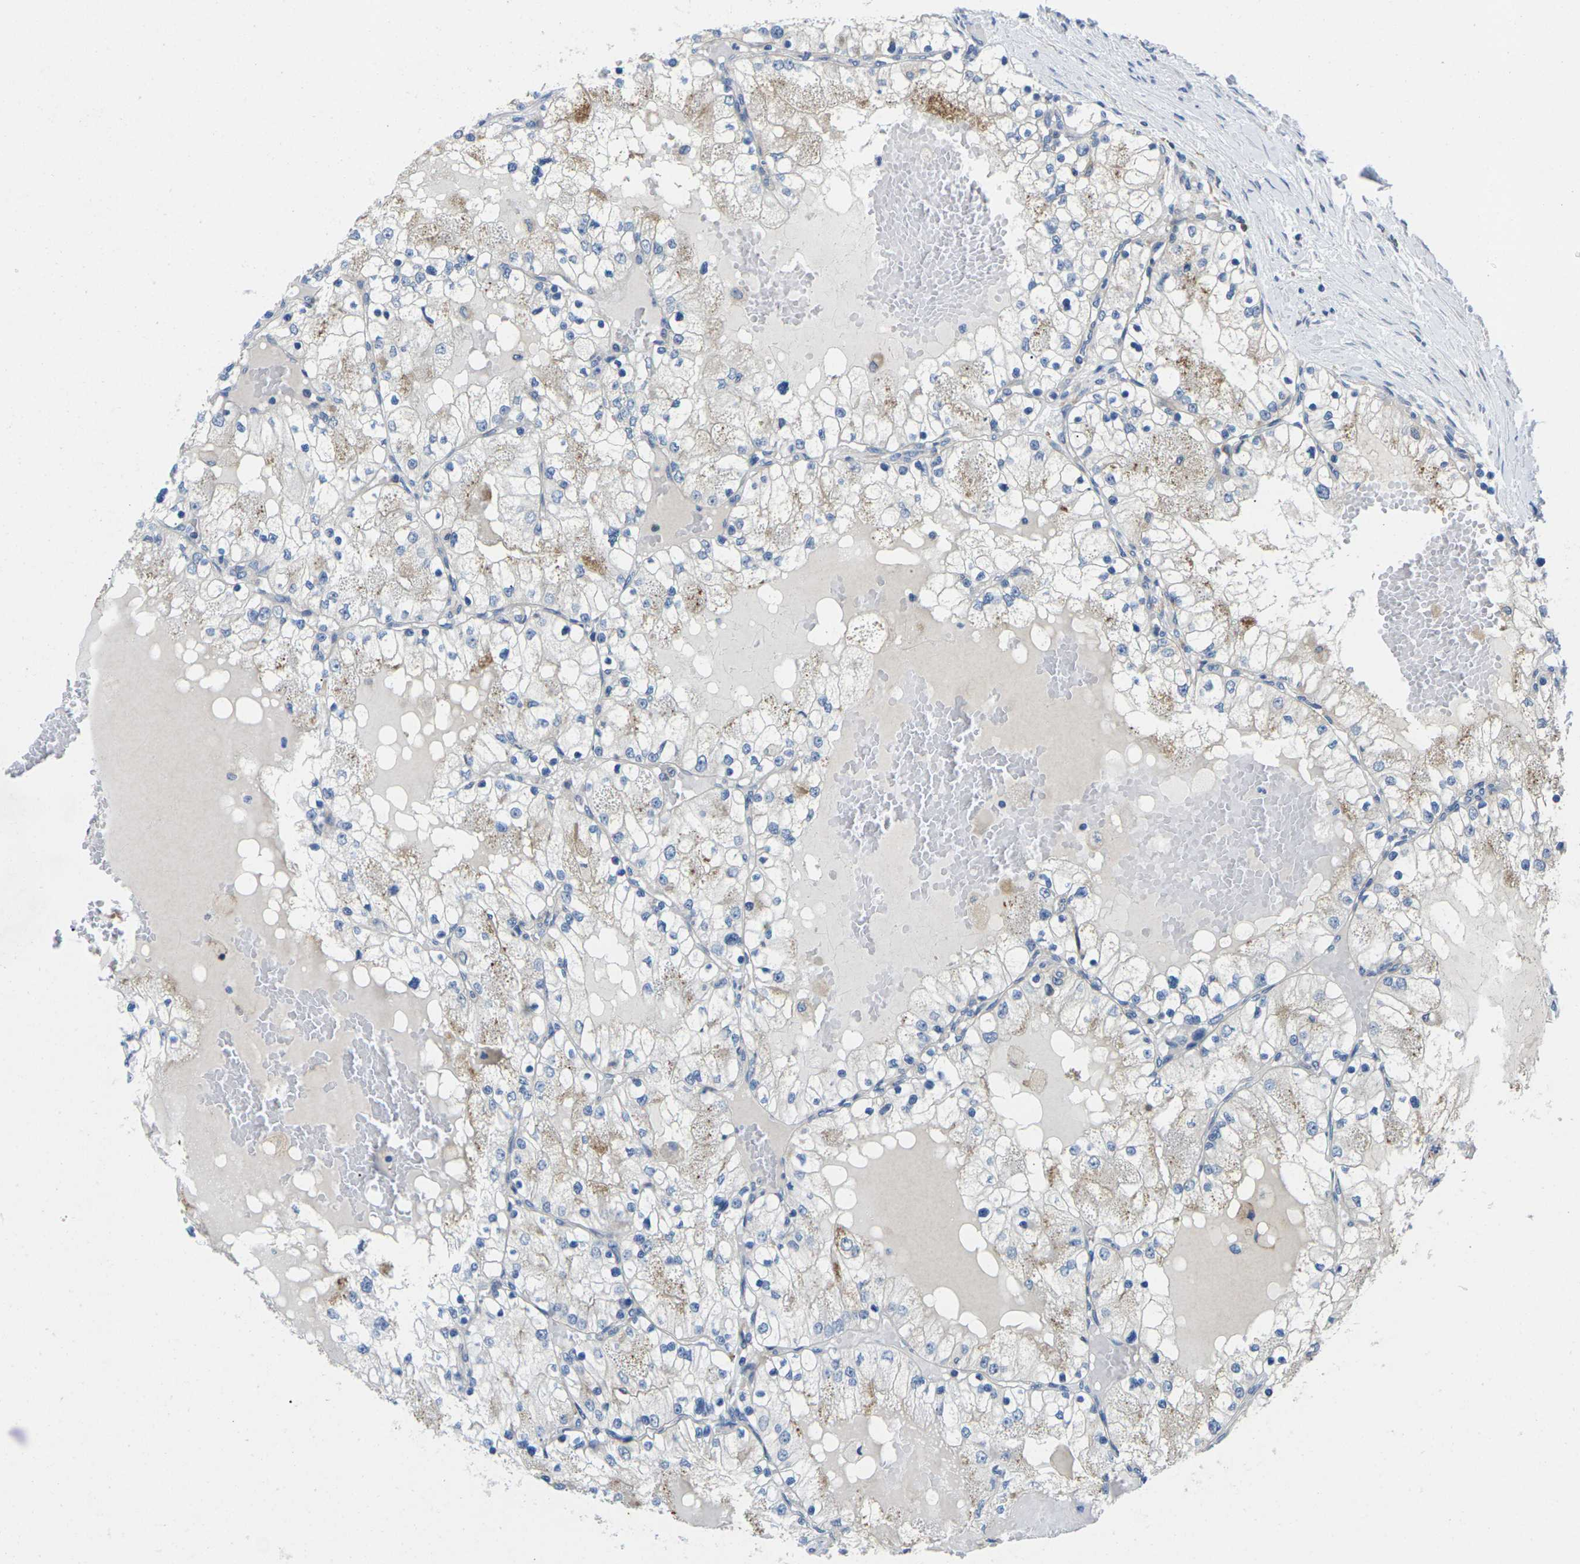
{"staining": {"intensity": "weak", "quantity": "<25%", "location": "cytoplasmic/membranous"}, "tissue": "renal cancer", "cell_type": "Tumor cells", "image_type": "cancer", "snomed": [{"axis": "morphology", "description": "Adenocarcinoma, NOS"}, {"axis": "topography", "description": "Kidney"}], "caption": "A histopathology image of renal adenocarcinoma stained for a protein shows no brown staining in tumor cells.", "gene": "SCNN1A", "patient": {"sex": "male", "age": 68}}